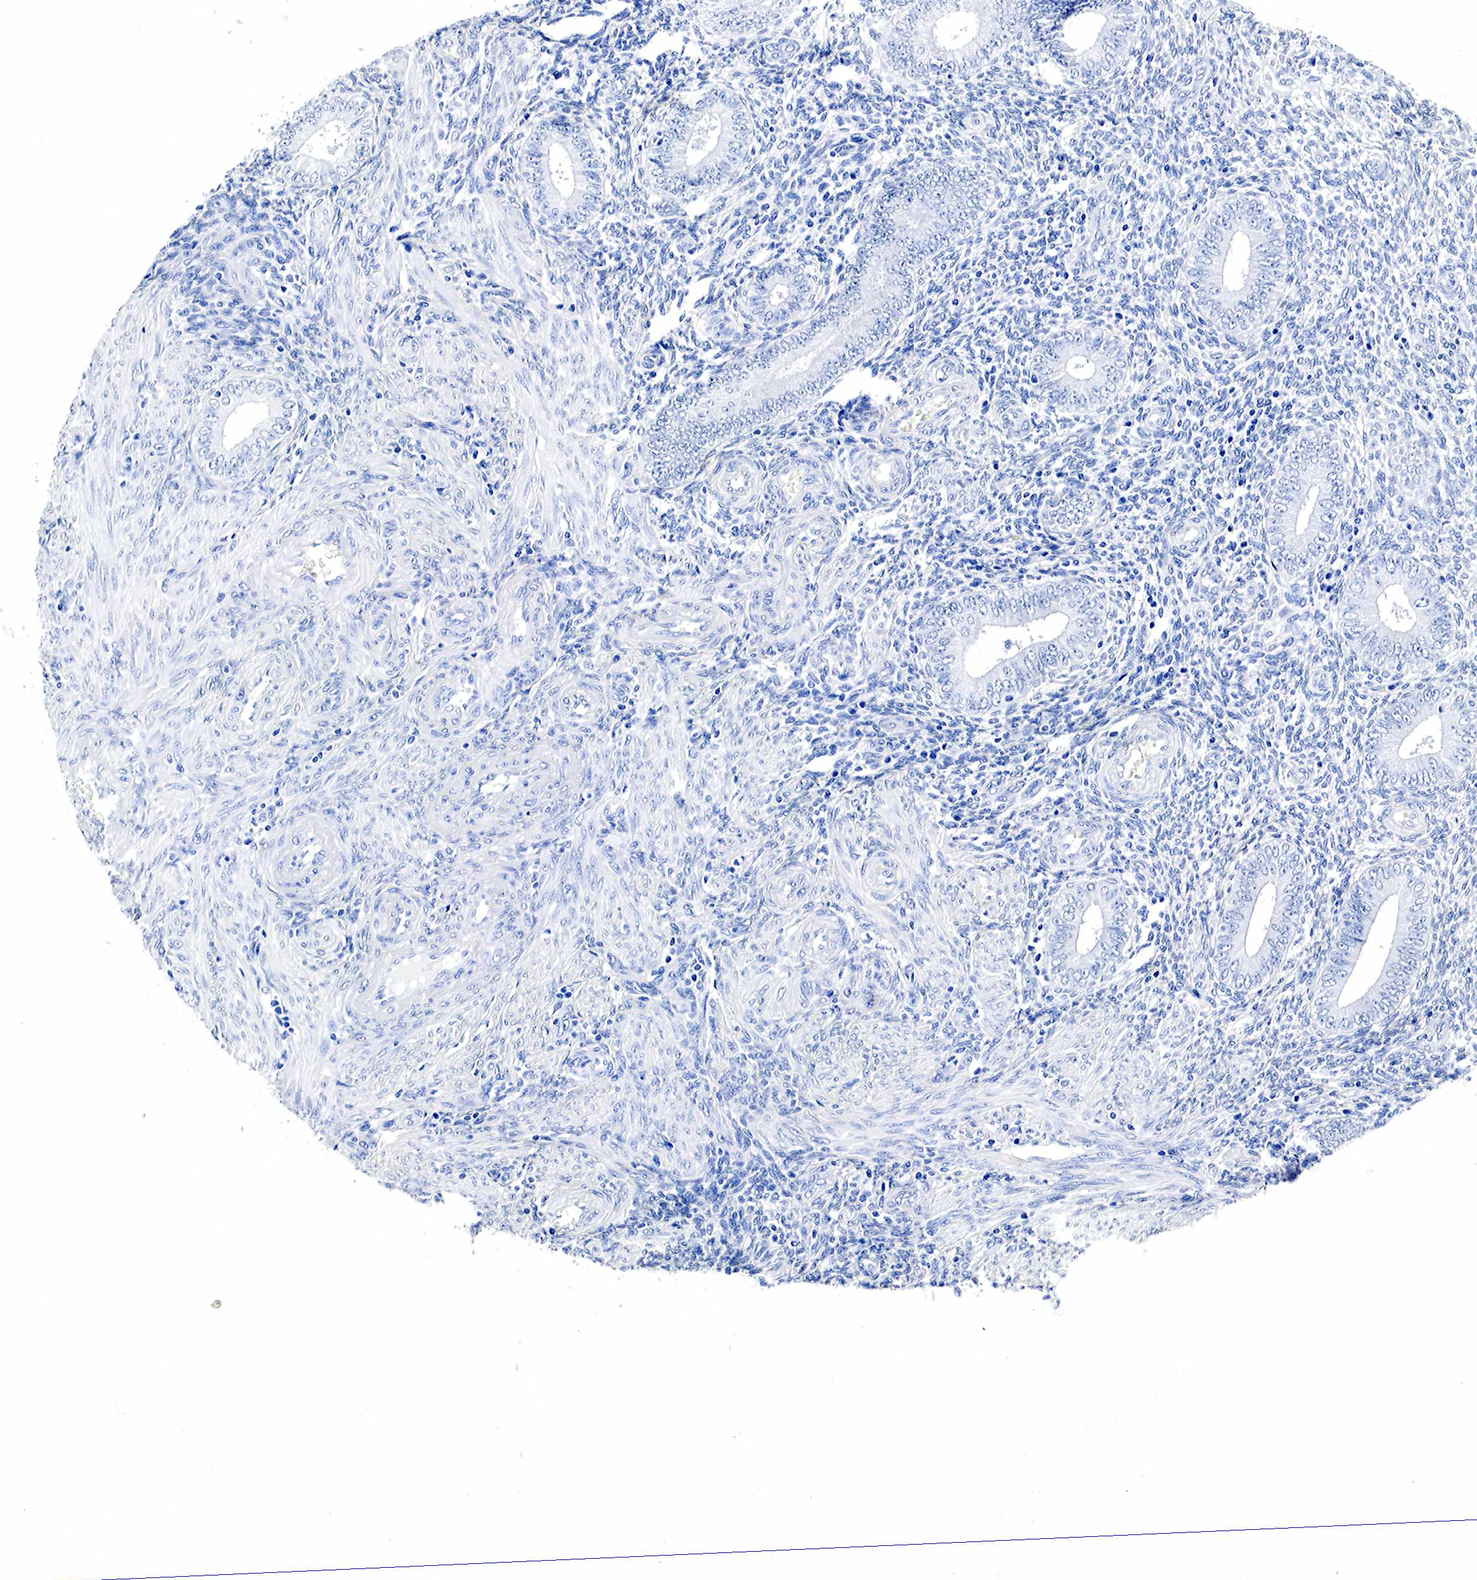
{"staining": {"intensity": "negative", "quantity": "none", "location": "none"}, "tissue": "endometrium", "cell_type": "Cells in endometrial stroma", "image_type": "normal", "snomed": [{"axis": "morphology", "description": "Normal tissue, NOS"}, {"axis": "topography", "description": "Endometrium"}], "caption": "The histopathology image shows no significant expression in cells in endometrial stroma of endometrium.", "gene": "GCG", "patient": {"sex": "female", "age": 35}}